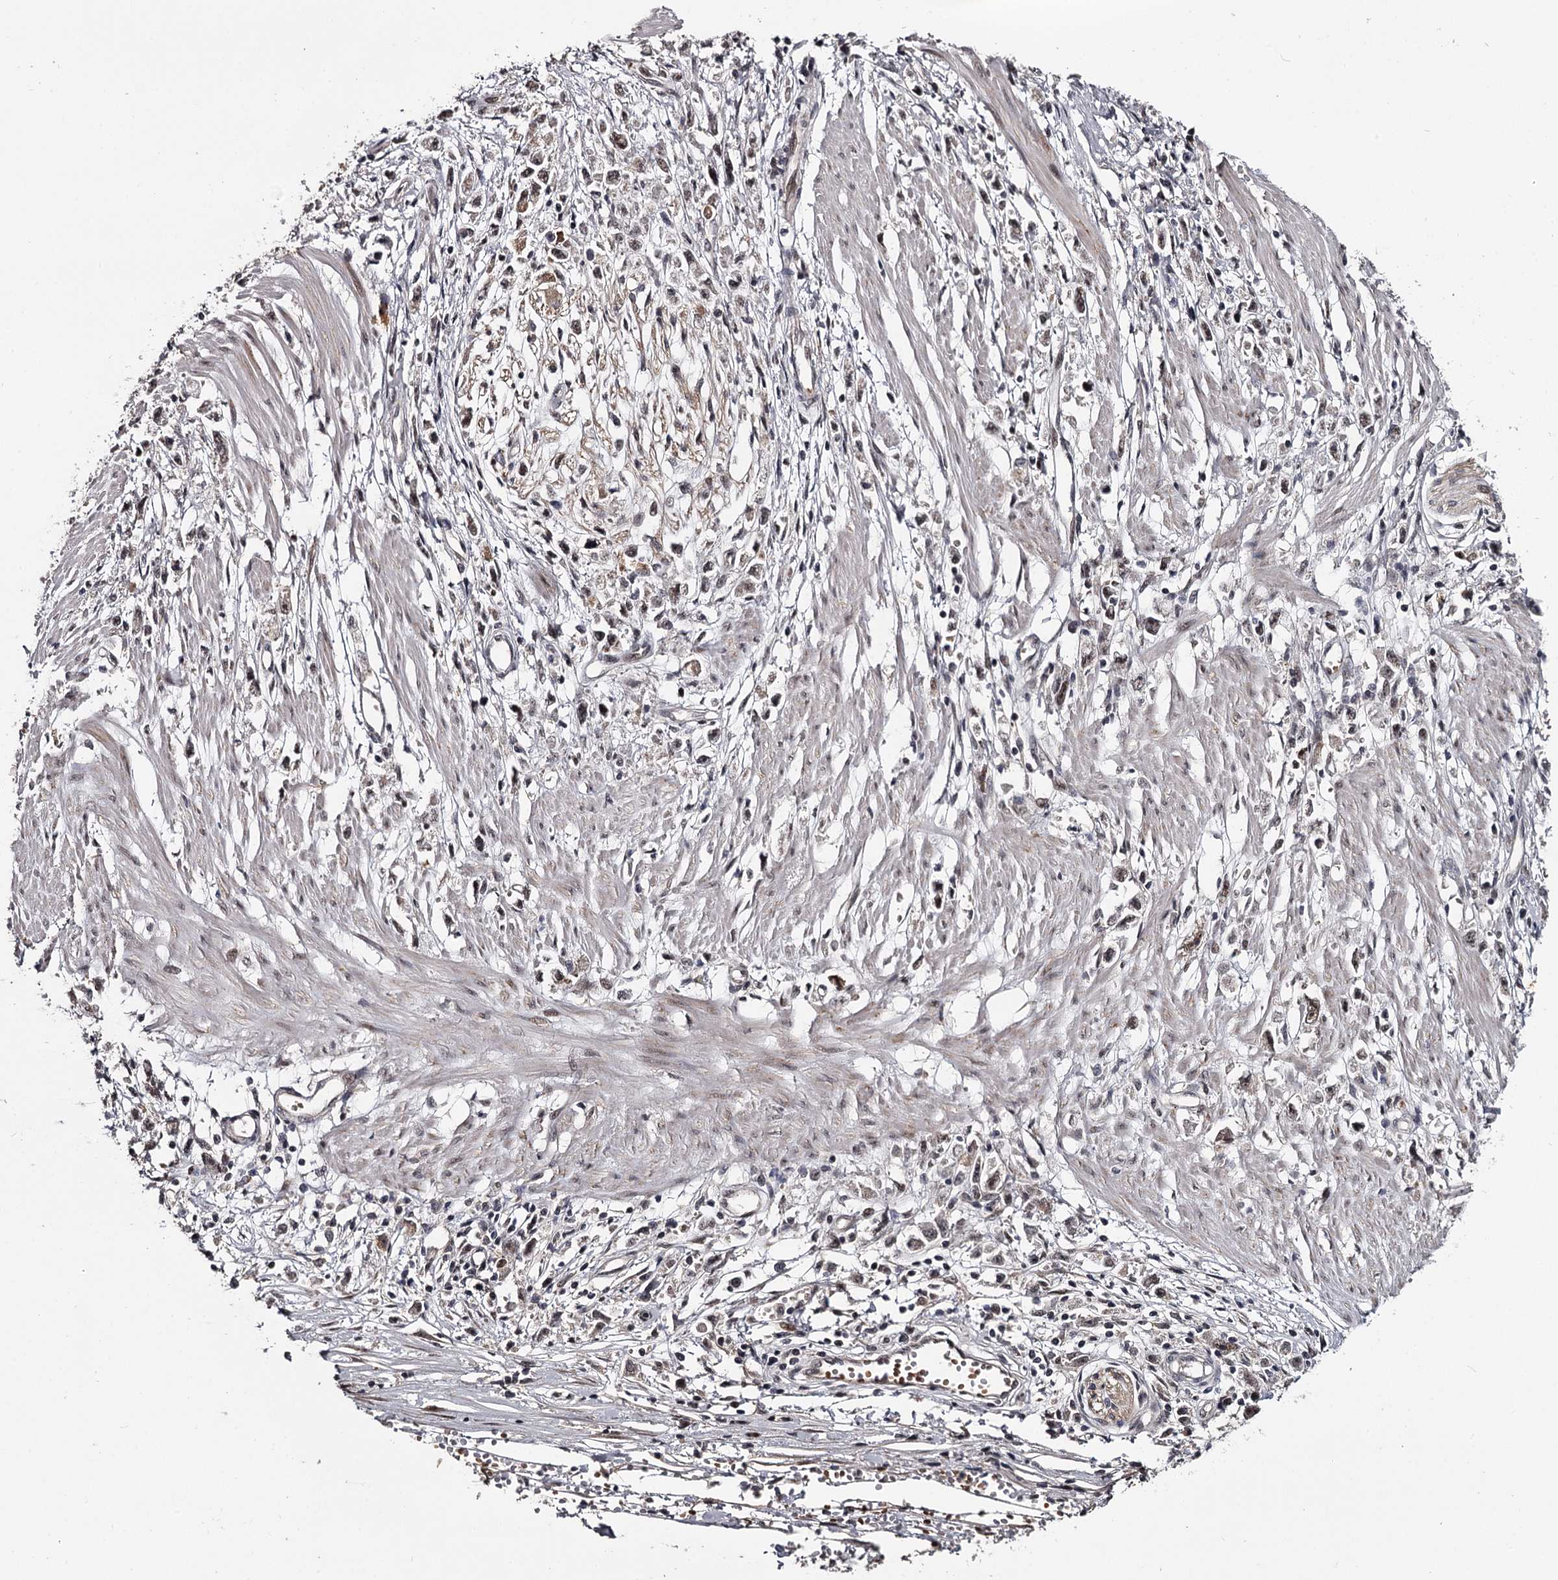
{"staining": {"intensity": "weak", "quantity": "25%-75%", "location": "nuclear"}, "tissue": "stomach cancer", "cell_type": "Tumor cells", "image_type": "cancer", "snomed": [{"axis": "morphology", "description": "Adenocarcinoma, NOS"}, {"axis": "topography", "description": "Stomach"}], "caption": "Protein positivity by immunohistochemistry displays weak nuclear expression in about 25%-75% of tumor cells in stomach cancer (adenocarcinoma). (DAB (3,3'-diaminobenzidine) IHC with brightfield microscopy, high magnification).", "gene": "RNF44", "patient": {"sex": "female", "age": 59}}